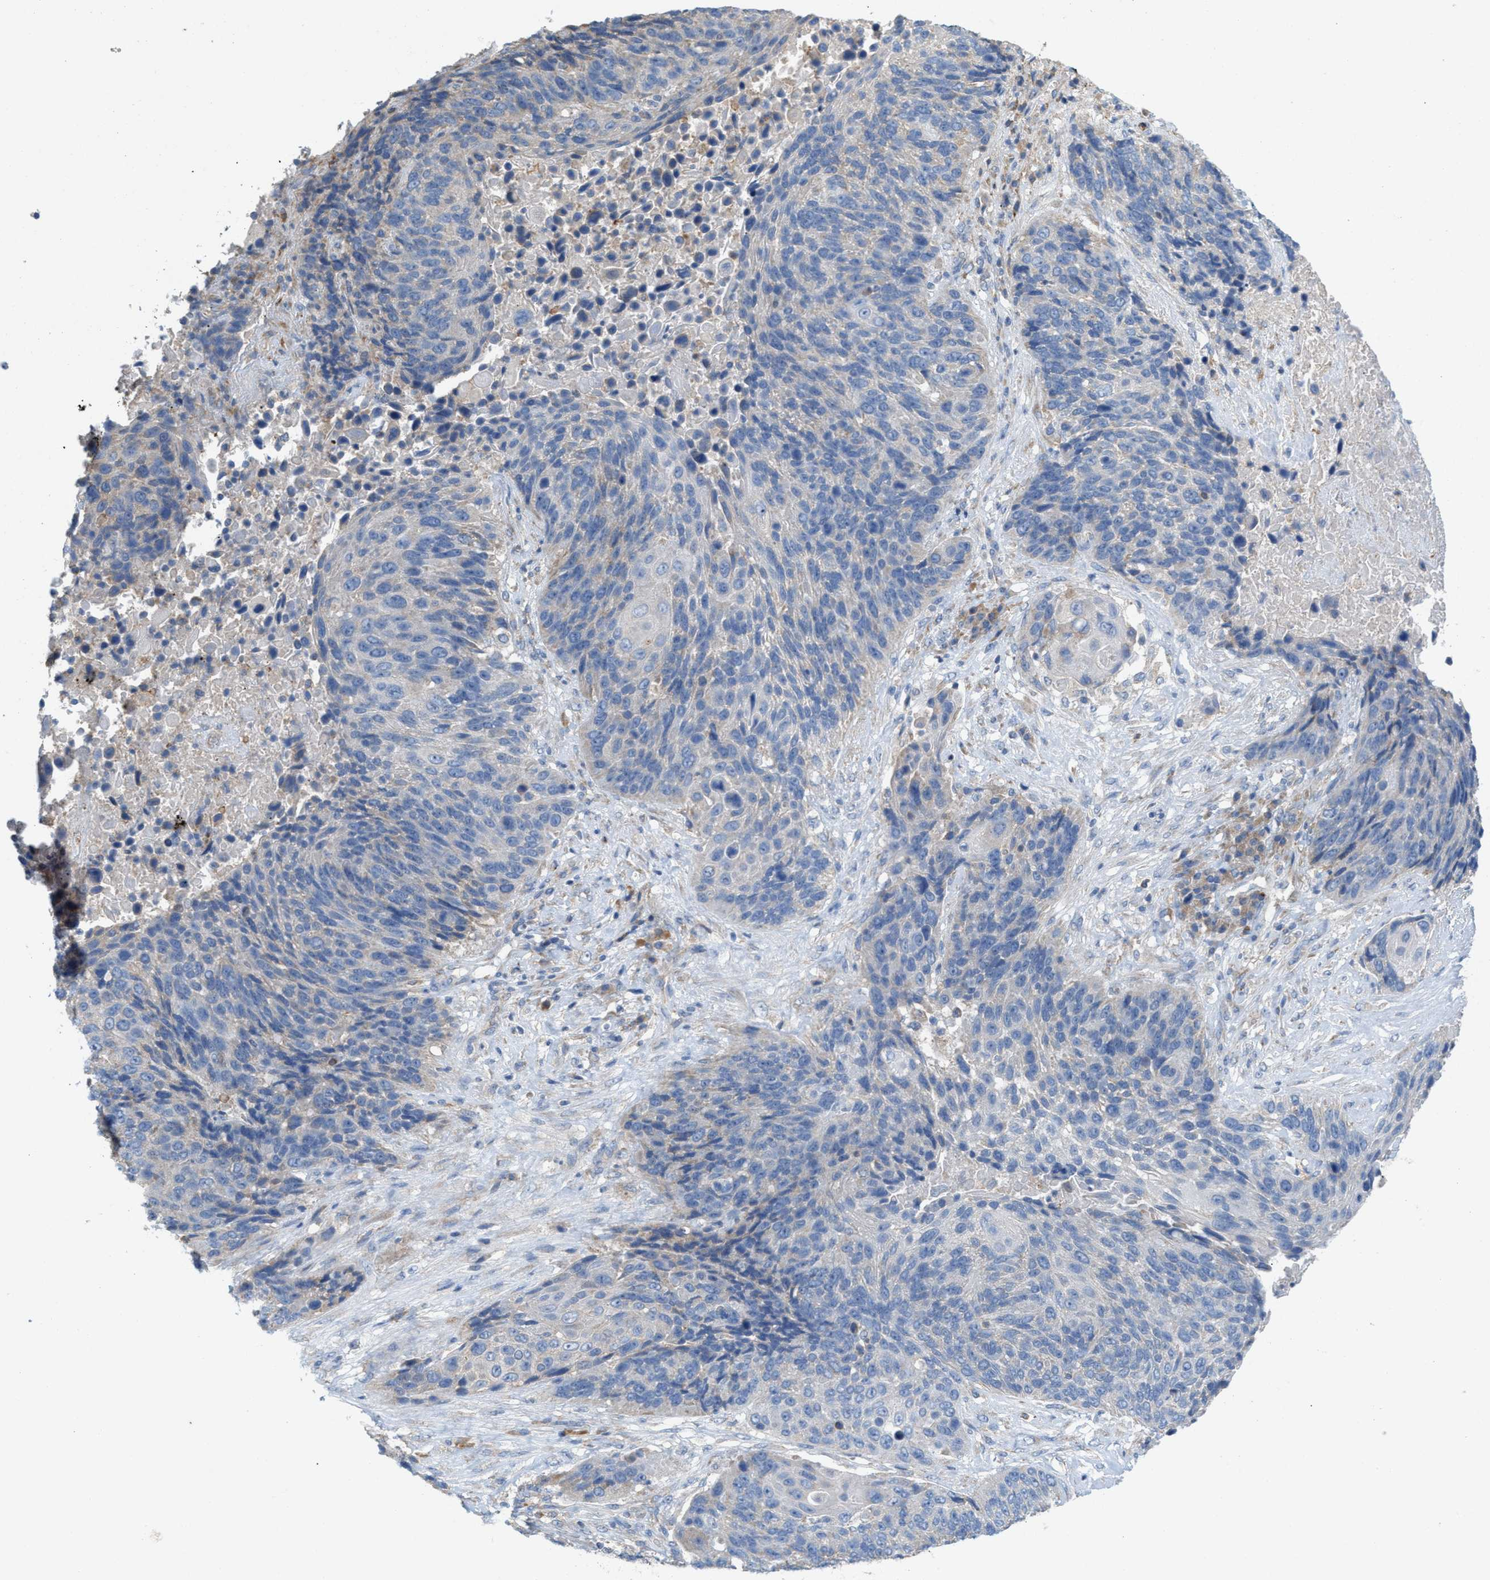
{"staining": {"intensity": "negative", "quantity": "none", "location": "none"}, "tissue": "lung cancer", "cell_type": "Tumor cells", "image_type": "cancer", "snomed": [{"axis": "morphology", "description": "Squamous cell carcinoma, NOS"}, {"axis": "topography", "description": "Lung"}], "caption": "This is an immunohistochemistry (IHC) micrograph of human lung squamous cell carcinoma. There is no staining in tumor cells.", "gene": "DYNC2I1", "patient": {"sex": "male", "age": 66}}